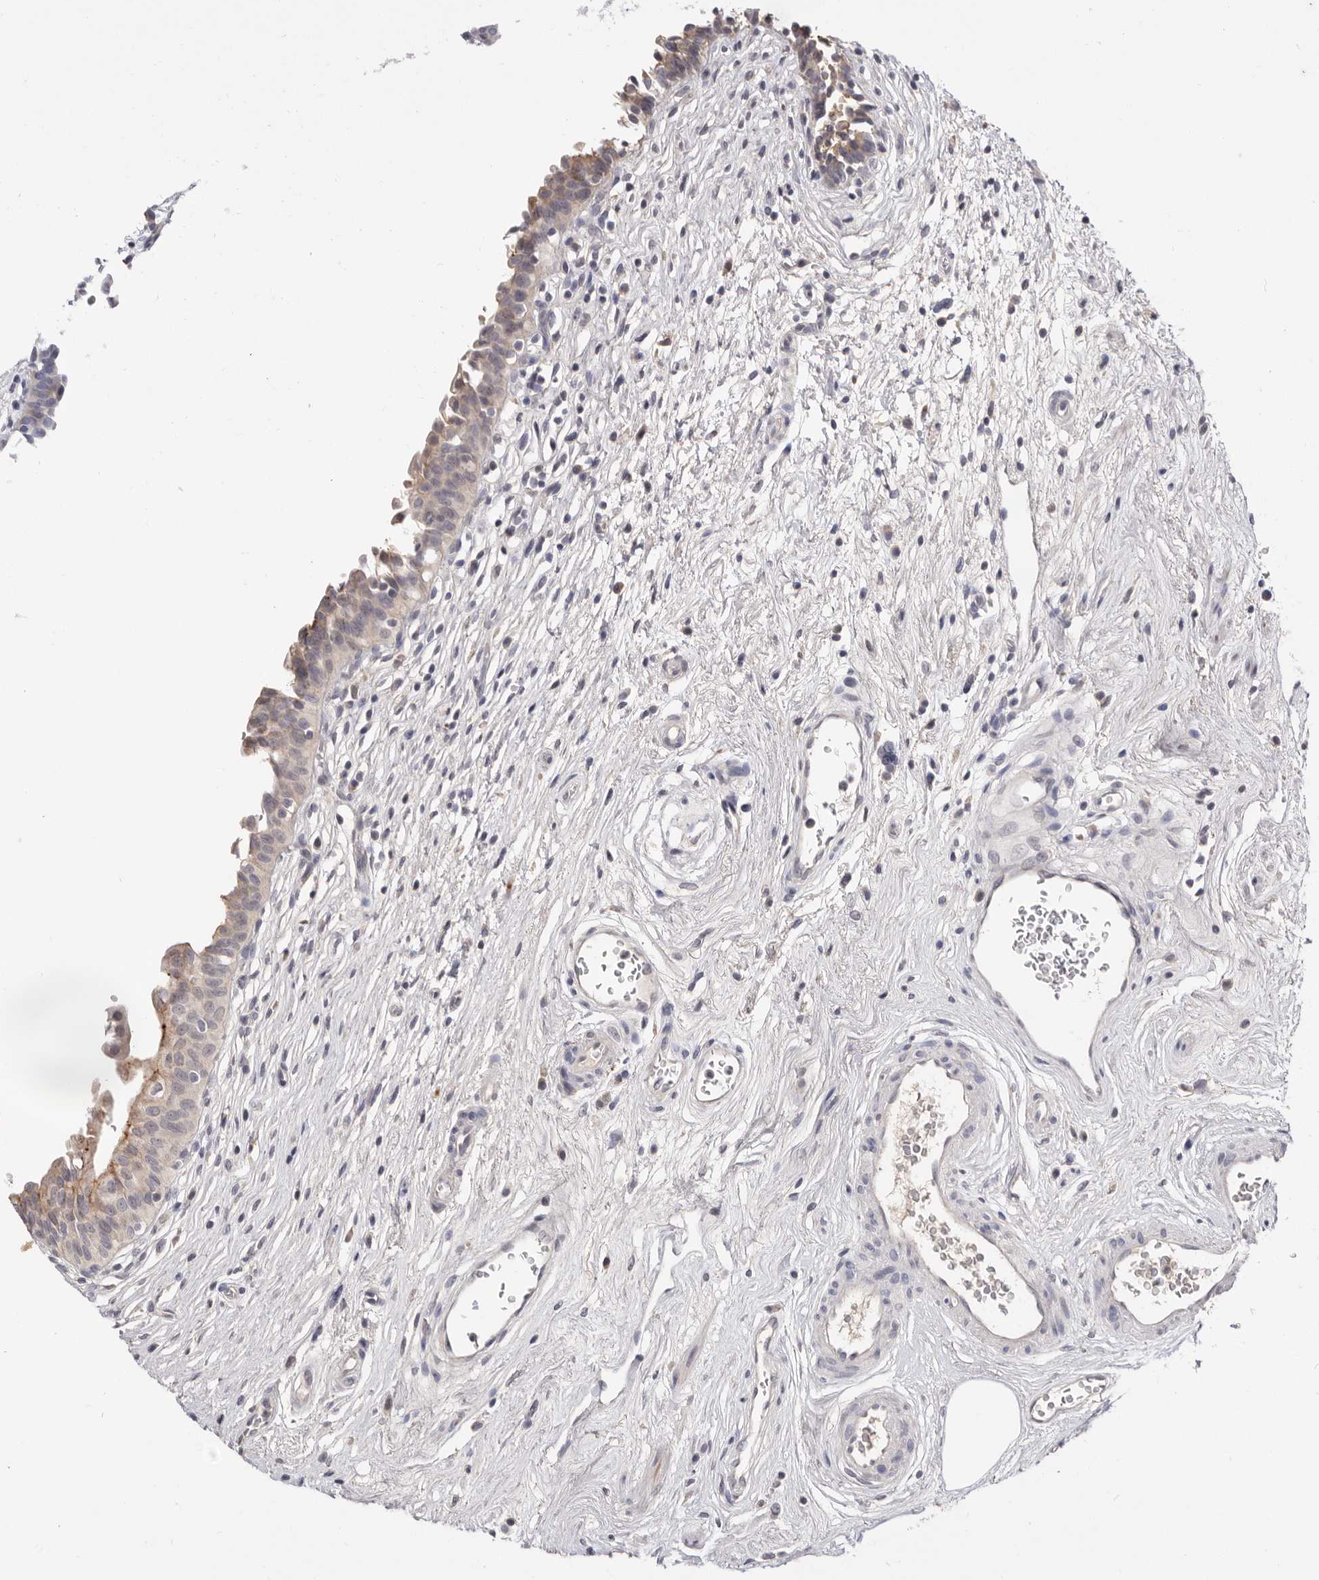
{"staining": {"intensity": "weak", "quantity": "<25%", "location": "cytoplasmic/membranous"}, "tissue": "urinary bladder", "cell_type": "Urothelial cells", "image_type": "normal", "snomed": [{"axis": "morphology", "description": "Normal tissue, NOS"}, {"axis": "topography", "description": "Urinary bladder"}], "caption": "Urothelial cells show no significant protein positivity in unremarkable urinary bladder. (Immunohistochemistry, brightfield microscopy, high magnification).", "gene": "DOP1A", "patient": {"sex": "male", "age": 83}}